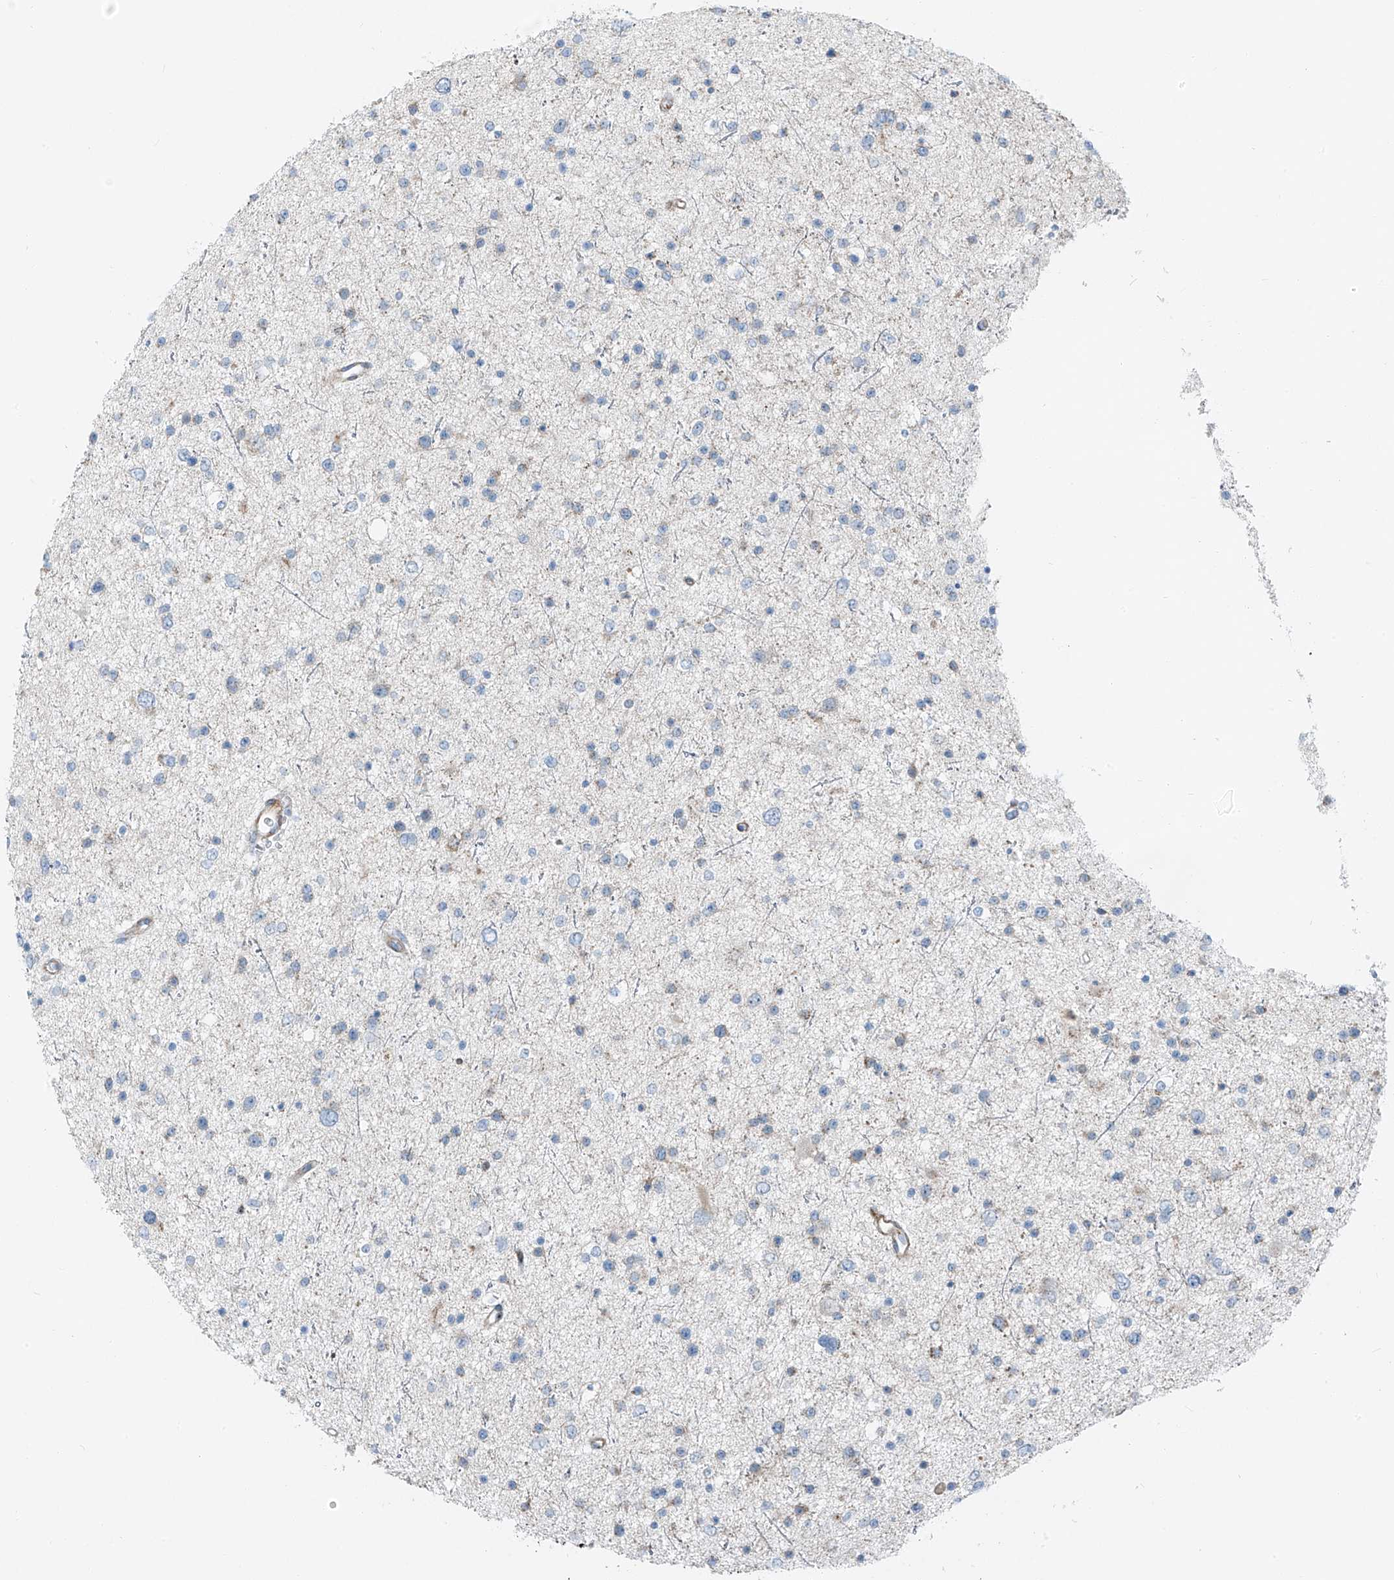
{"staining": {"intensity": "negative", "quantity": "none", "location": "none"}, "tissue": "glioma", "cell_type": "Tumor cells", "image_type": "cancer", "snomed": [{"axis": "morphology", "description": "Glioma, malignant, Low grade"}, {"axis": "topography", "description": "Brain"}], "caption": "IHC micrograph of neoplastic tissue: malignant low-grade glioma stained with DAB (3,3'-diaminobenzidine) displays no significant protein positivity in tumor cells. Brightfield microscopy of immunohistochemistry (IHC) stained with DAB (3,3'-diaminobenzidine) (brown) and hematoxylin (blue), captured at high magnification.", "gene": "HIC2", "patient": {"sex": "female", "age": 37}}